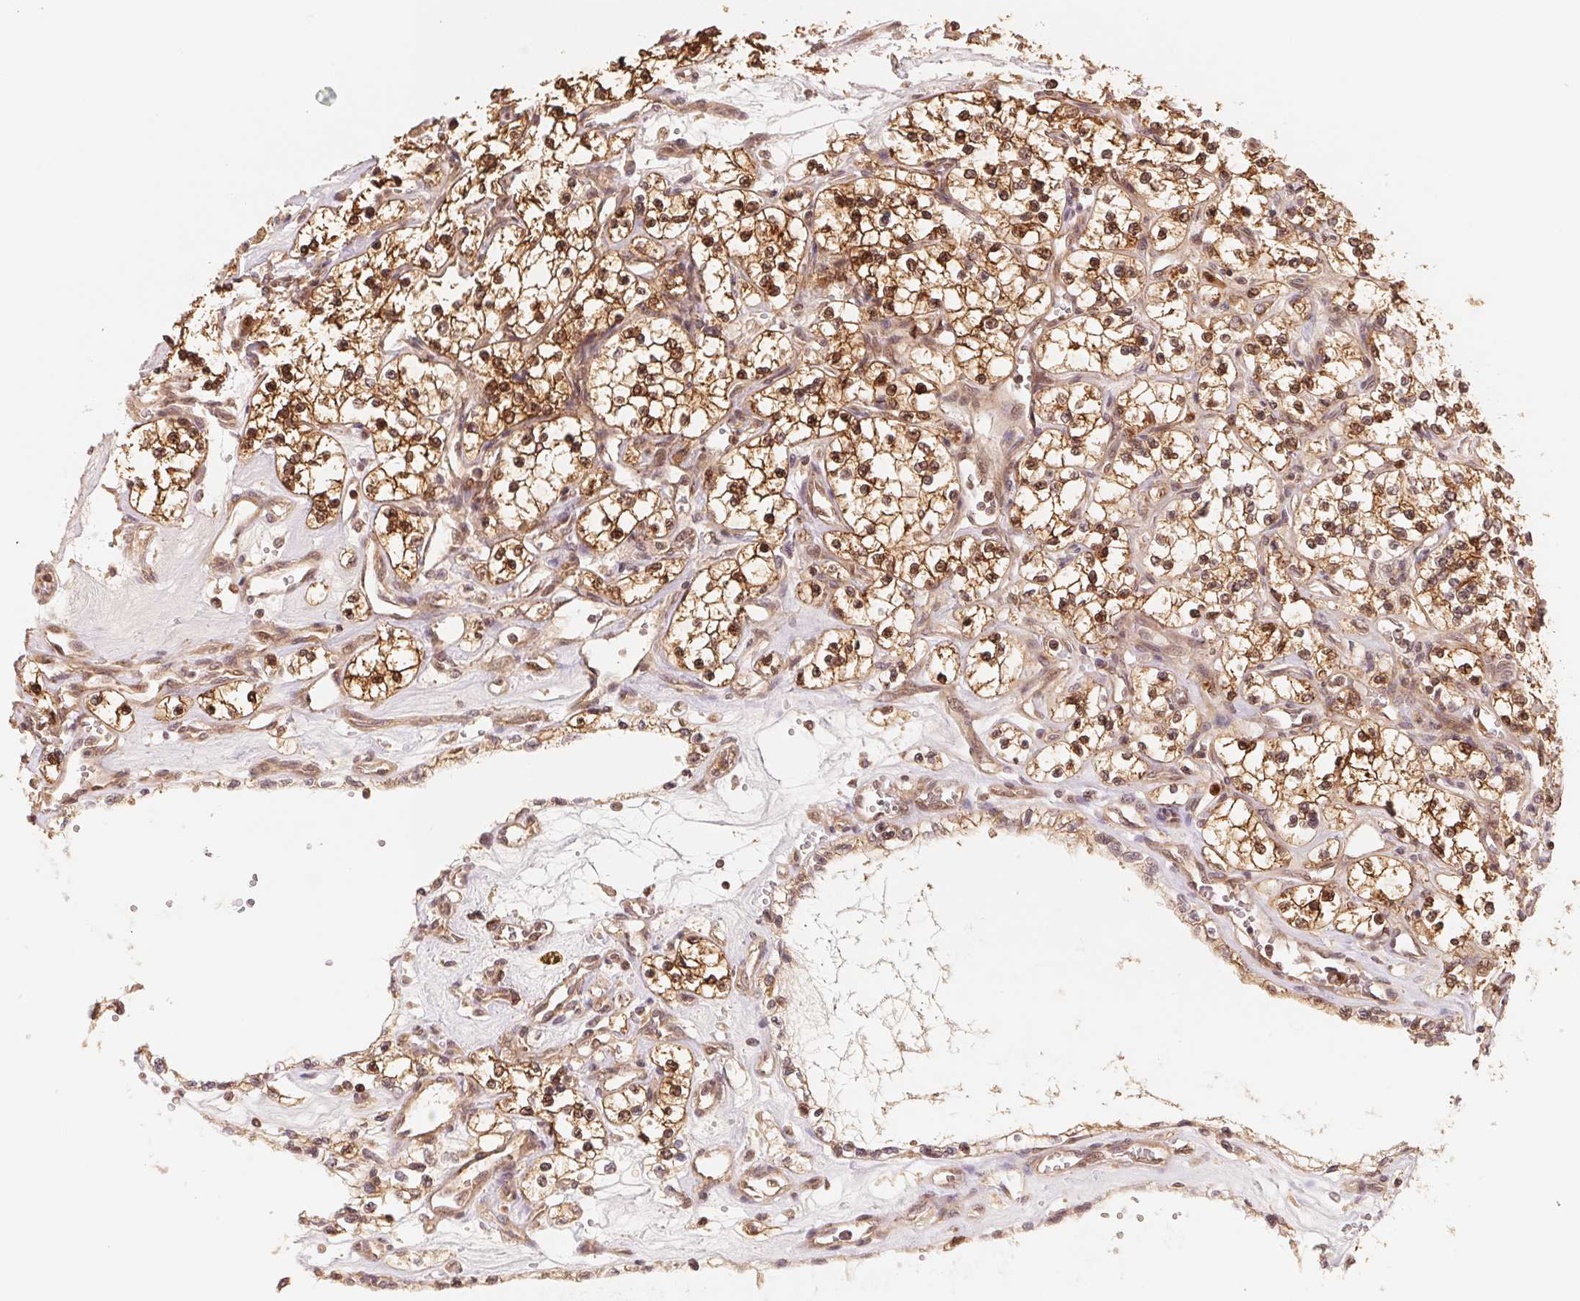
{"staining": {"intensity": "strong", "quantity": ">75%", "location": "cytoplasmic/membranous,nuclear"}, "tissue": "renal cancer", "cell_type": "Tumor cells", "image_type": "cancer", "snomed": [{"axis": "morphology", "description": "Adenocarcinoma, NOS"}, {"axis": "topography", "description": "Kidney"}], "caption": "Immunohistochemical staining of human renal cancer (adenocarcinoma) reveals strong cytoplasmic/membranous and nuclear protein staining in approximately >75% of tumor cells. The protein of interest is shown in brown color, while the nuclei are stained blue.", "gene": "CCDC102B", "patient": {"sex": "female", "age": 69}}